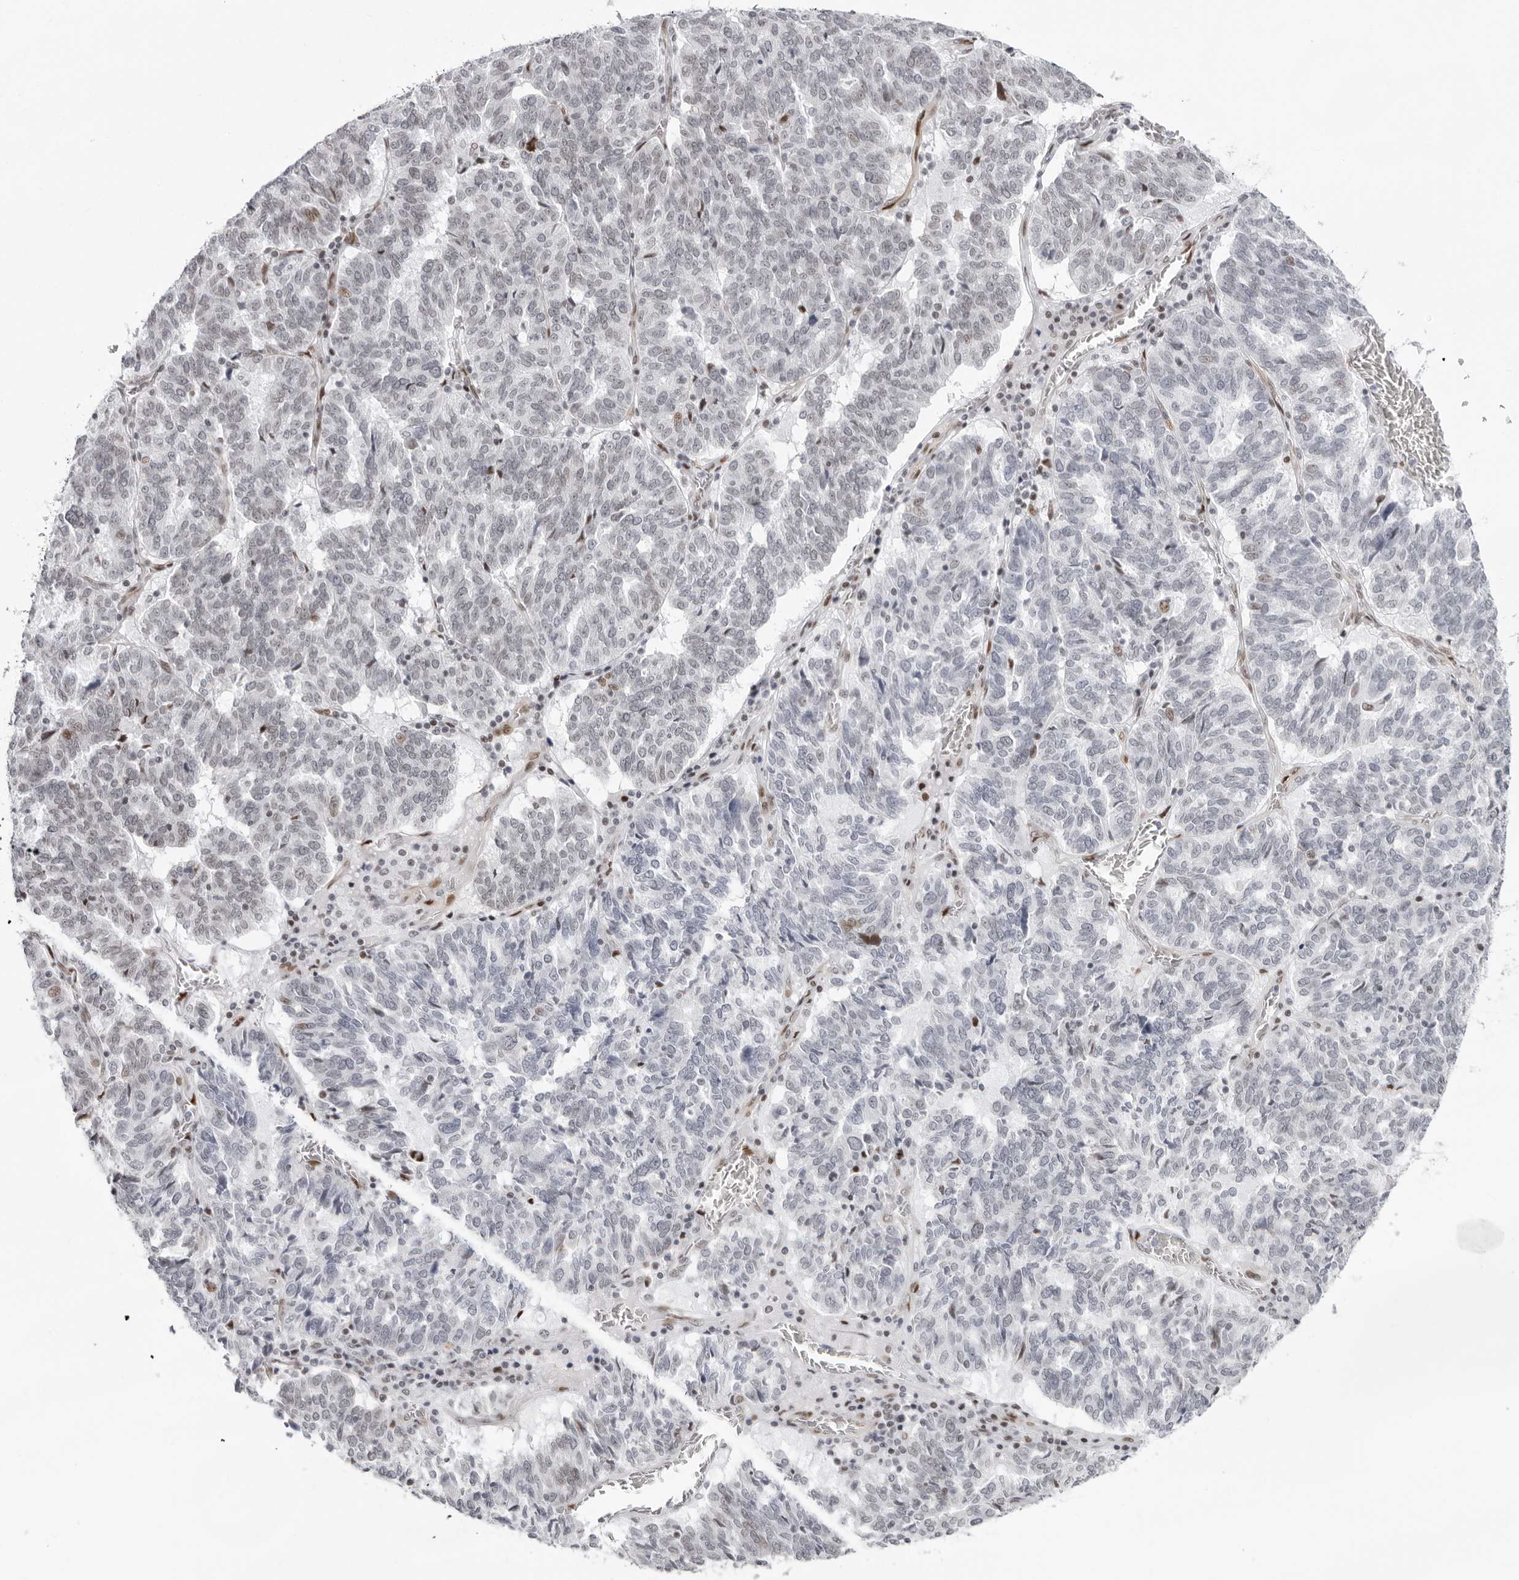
{"staining": {"intensity": "negative", "quantity": "none", "location": "none"}, "tissue": "ovarian cancer", "cell_type": "Tumor cells", "image_type": "cancer", "snomed": [{"axis": "morphology", "description": "Cystadenocarcinoma, serous, NOS"}, {"axis": "topography", "description": "Ovary"}], "caption": "A micrograph of human ovarian cancer is negative for staining in tumor cells.", "gene": "NTPCR", "patient": {"sex": "female", "age": 59}}